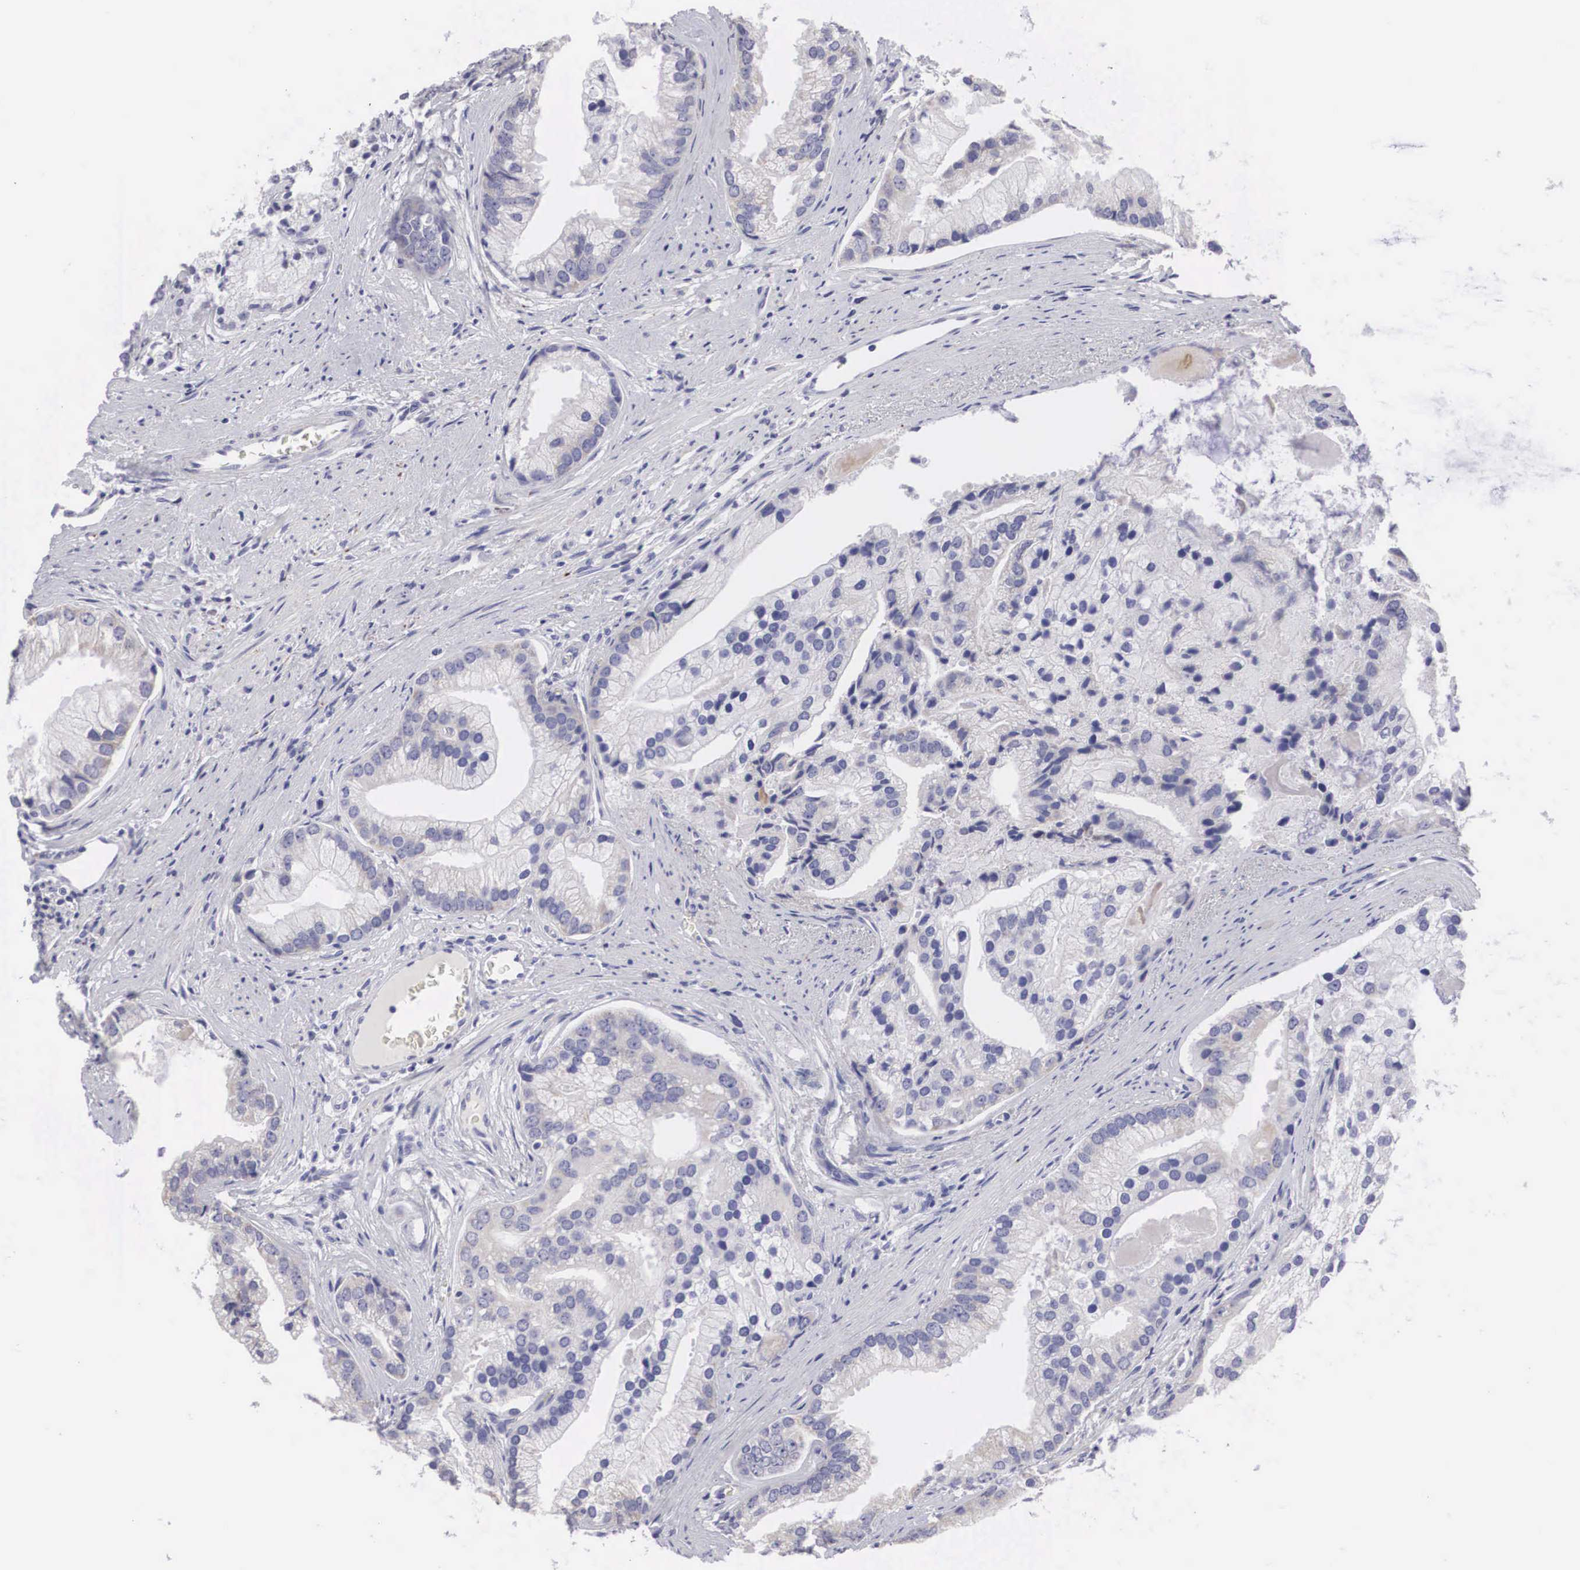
{"staining": {"intensity": "weak", "quantity": "<25%", "location": "cytoplasmic/membranous"}, "tissue": "prostate cancer", "cell_type": "Tumor cells", "image_type": "cancer", "snomed": [{"axis": "morphology", "description": "Adenocarcinoma, Low grade"}, {"axis": "topography", "description": "Prostate"}], "caption": "Immunohistochemistry image of adenocarcinoma (low-grade) (prostate) stained for a protein (brown), which displays no expression in tumor cells.", "gene": "ARMCX3", "patient": {"sex": "male", "age": 71}}